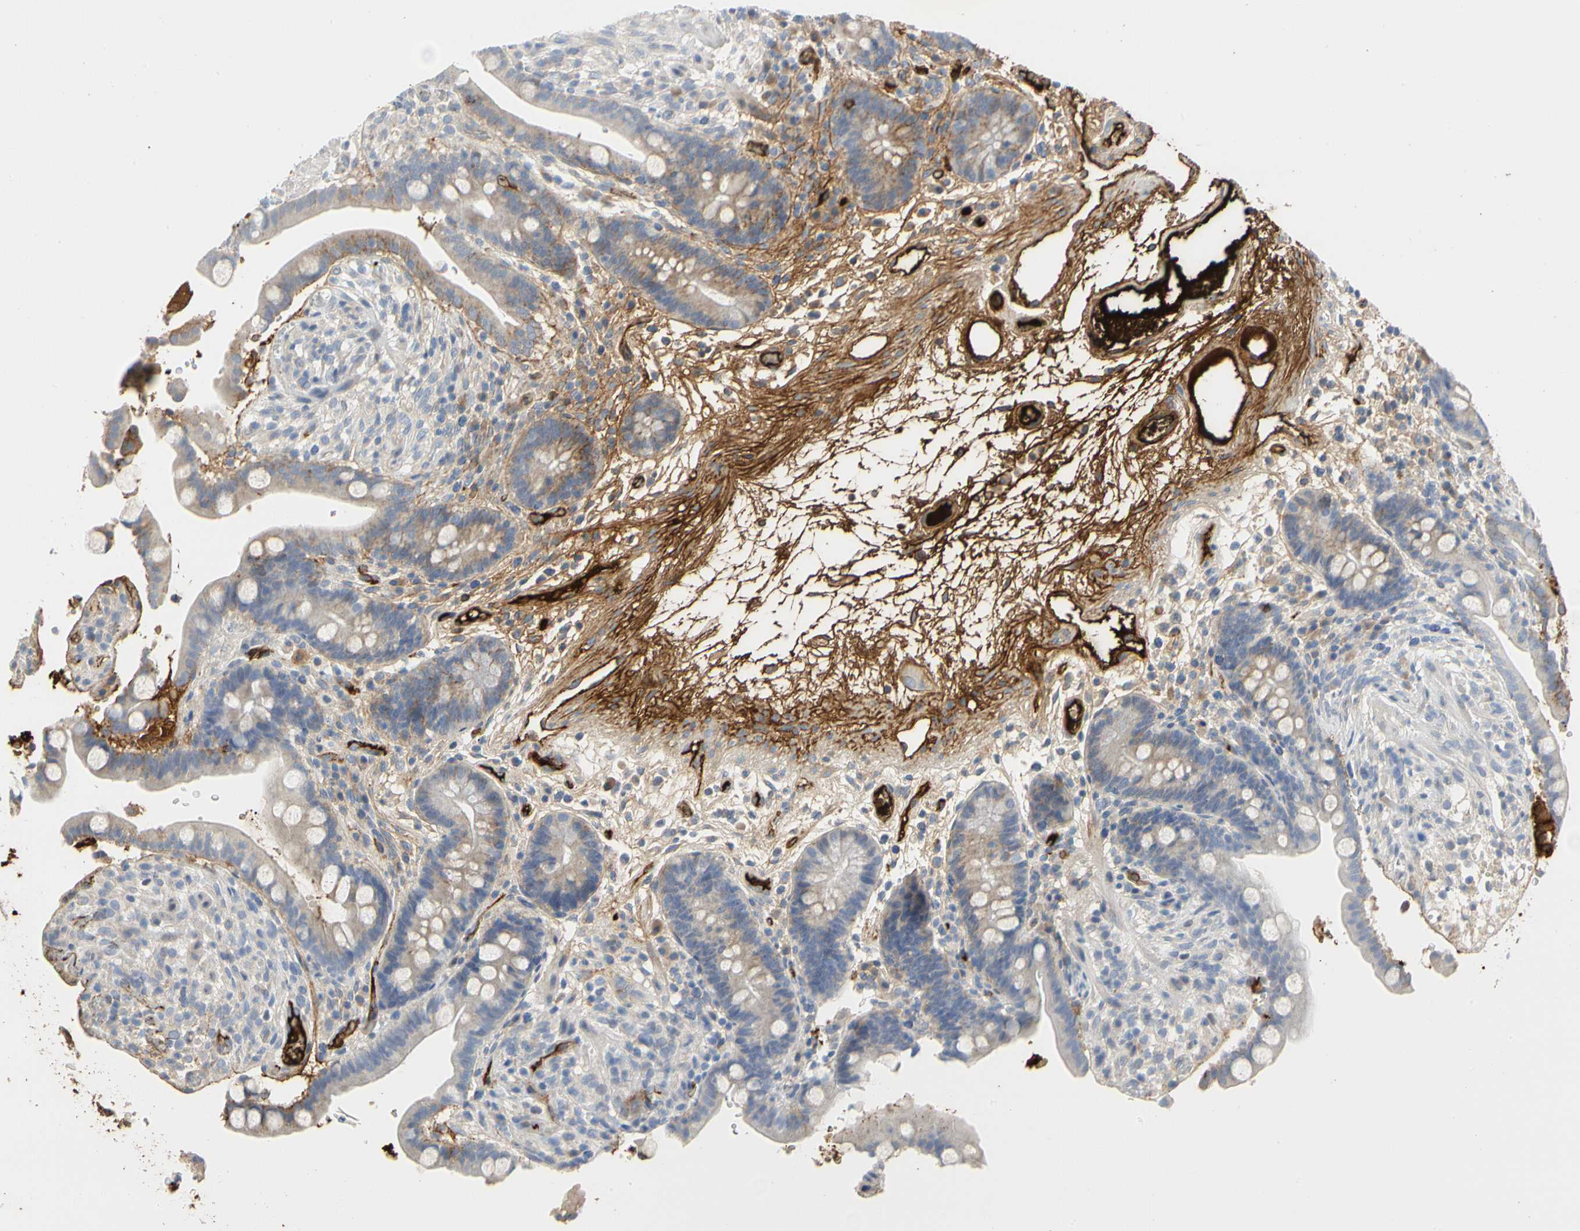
{"staining": {"intensity": "strong", "quantity": ">75%", "location": "cytoplasmic/membranous"}, "tissue": "colon", "cell_type": "Endothelial cells", "image_type": "normal", "snomed": [{"axis": "morphology", "description": "Normal tissue, NOS"}, {"axis": "topography", "description": "Colon"}], "caption": "Protein expression analysis of benign human colon reveals strong cytoplasmic/membranous staining in approximately >75% of endothelial cells. (DAB (3,3'-diaminobenzidine) IHC, brown staining for protein, blue staining for nuclei).", "gene": "FGB", "patient": {"sex": "male", "age": 73}}